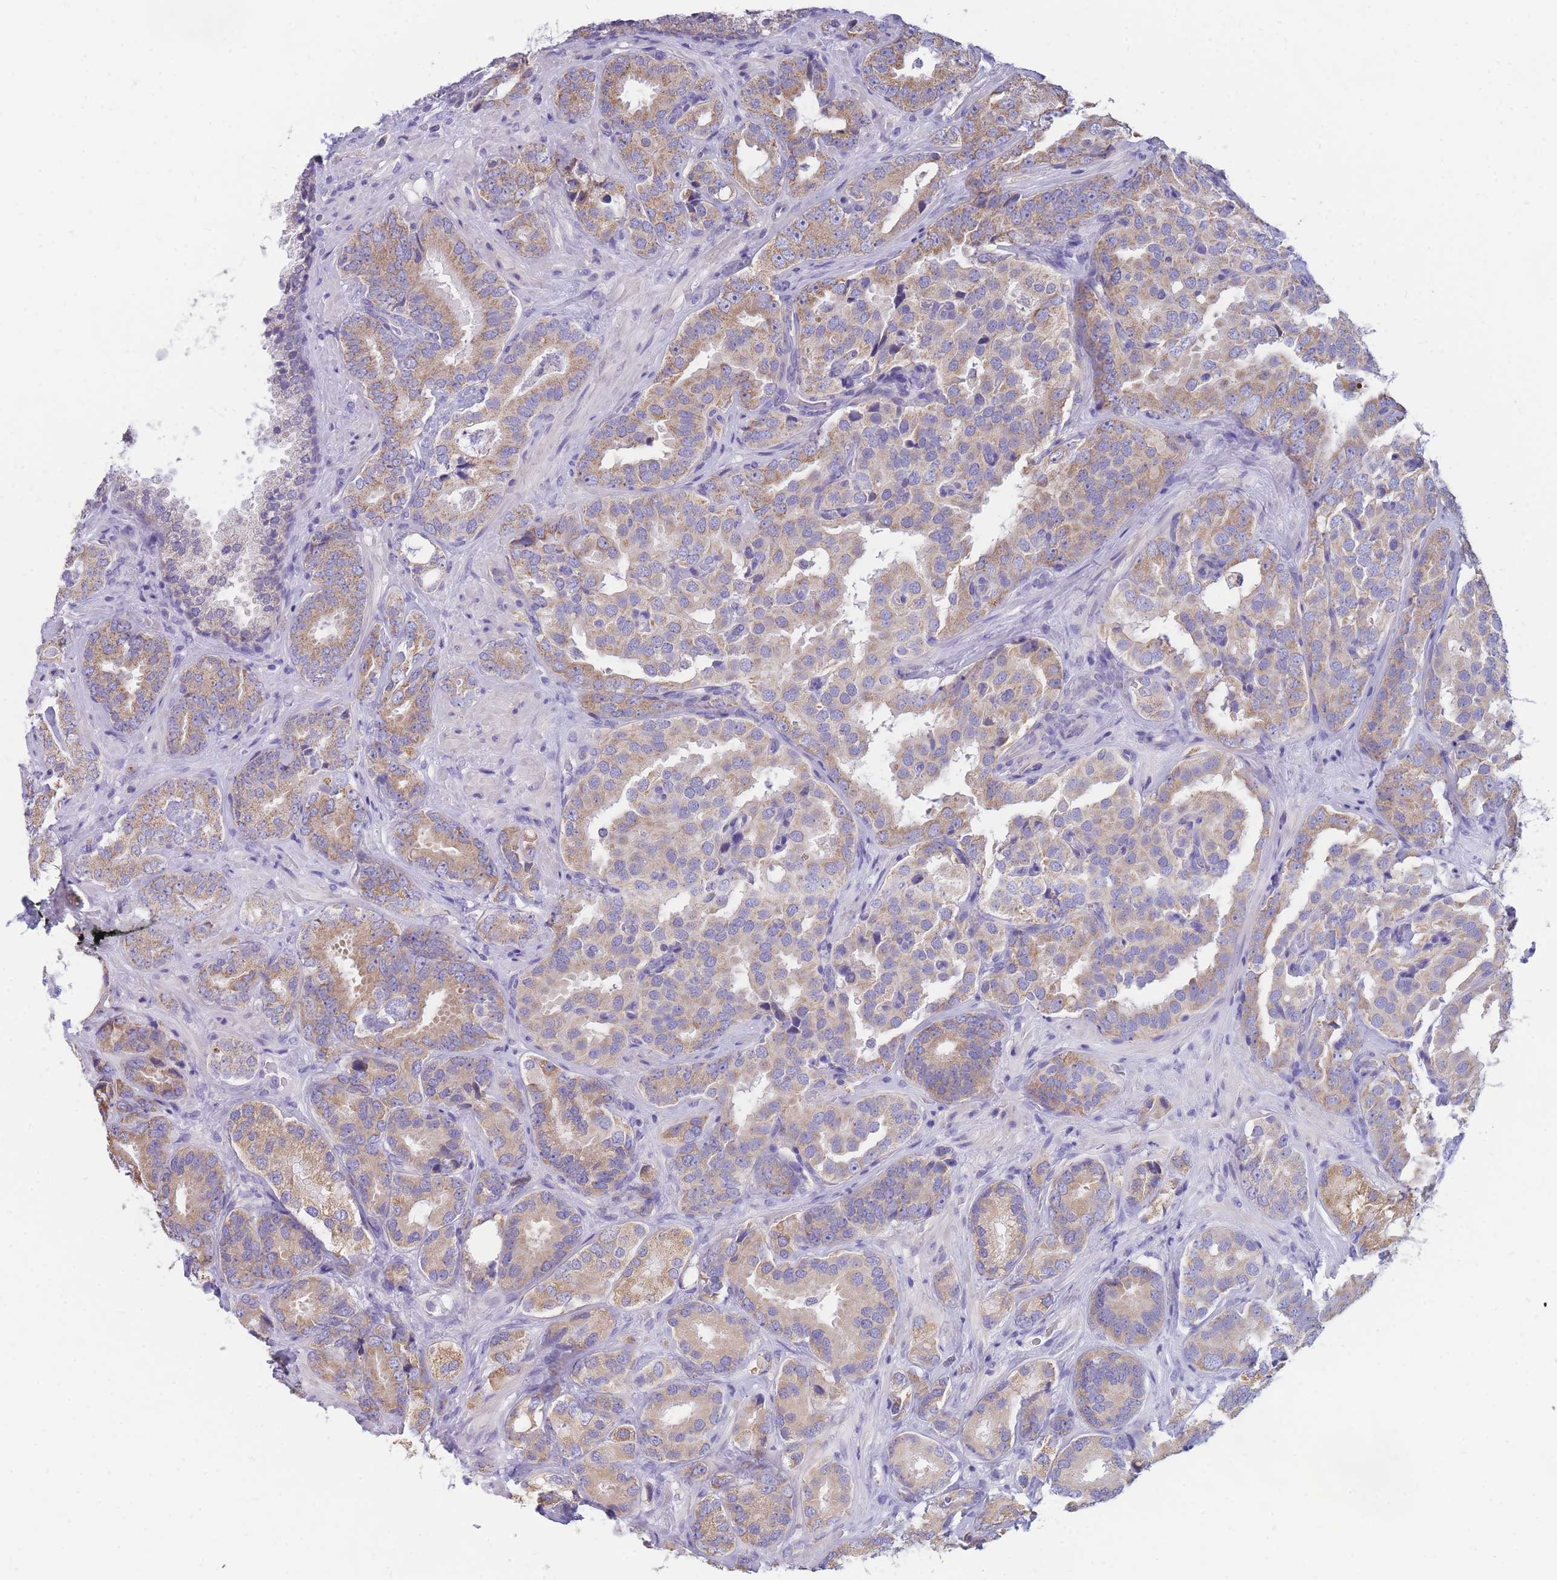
{"staining": {"intensity": "moderate", "quantity": ">75%", "location": "cytoplasmic/membranous"}, "tissue": "prostate cancer", "cell_type": "Tumor cells", "image_type": "cancer", "snomed": [{"axis": "morphology", "description": "Adenocarcinoma, High grade"}, {"axis": "topography", "description": "Prostate"}], "caption": "DAB immunohistochemical staining of human prostate cancer (adenocarcinoma (high-grade)) reveals moderate cytoplasmic/membranous protein expression in about >75% of tumor cells.", "gene": "DHRS11", "patient": {"sex": "male", "age": 71}}